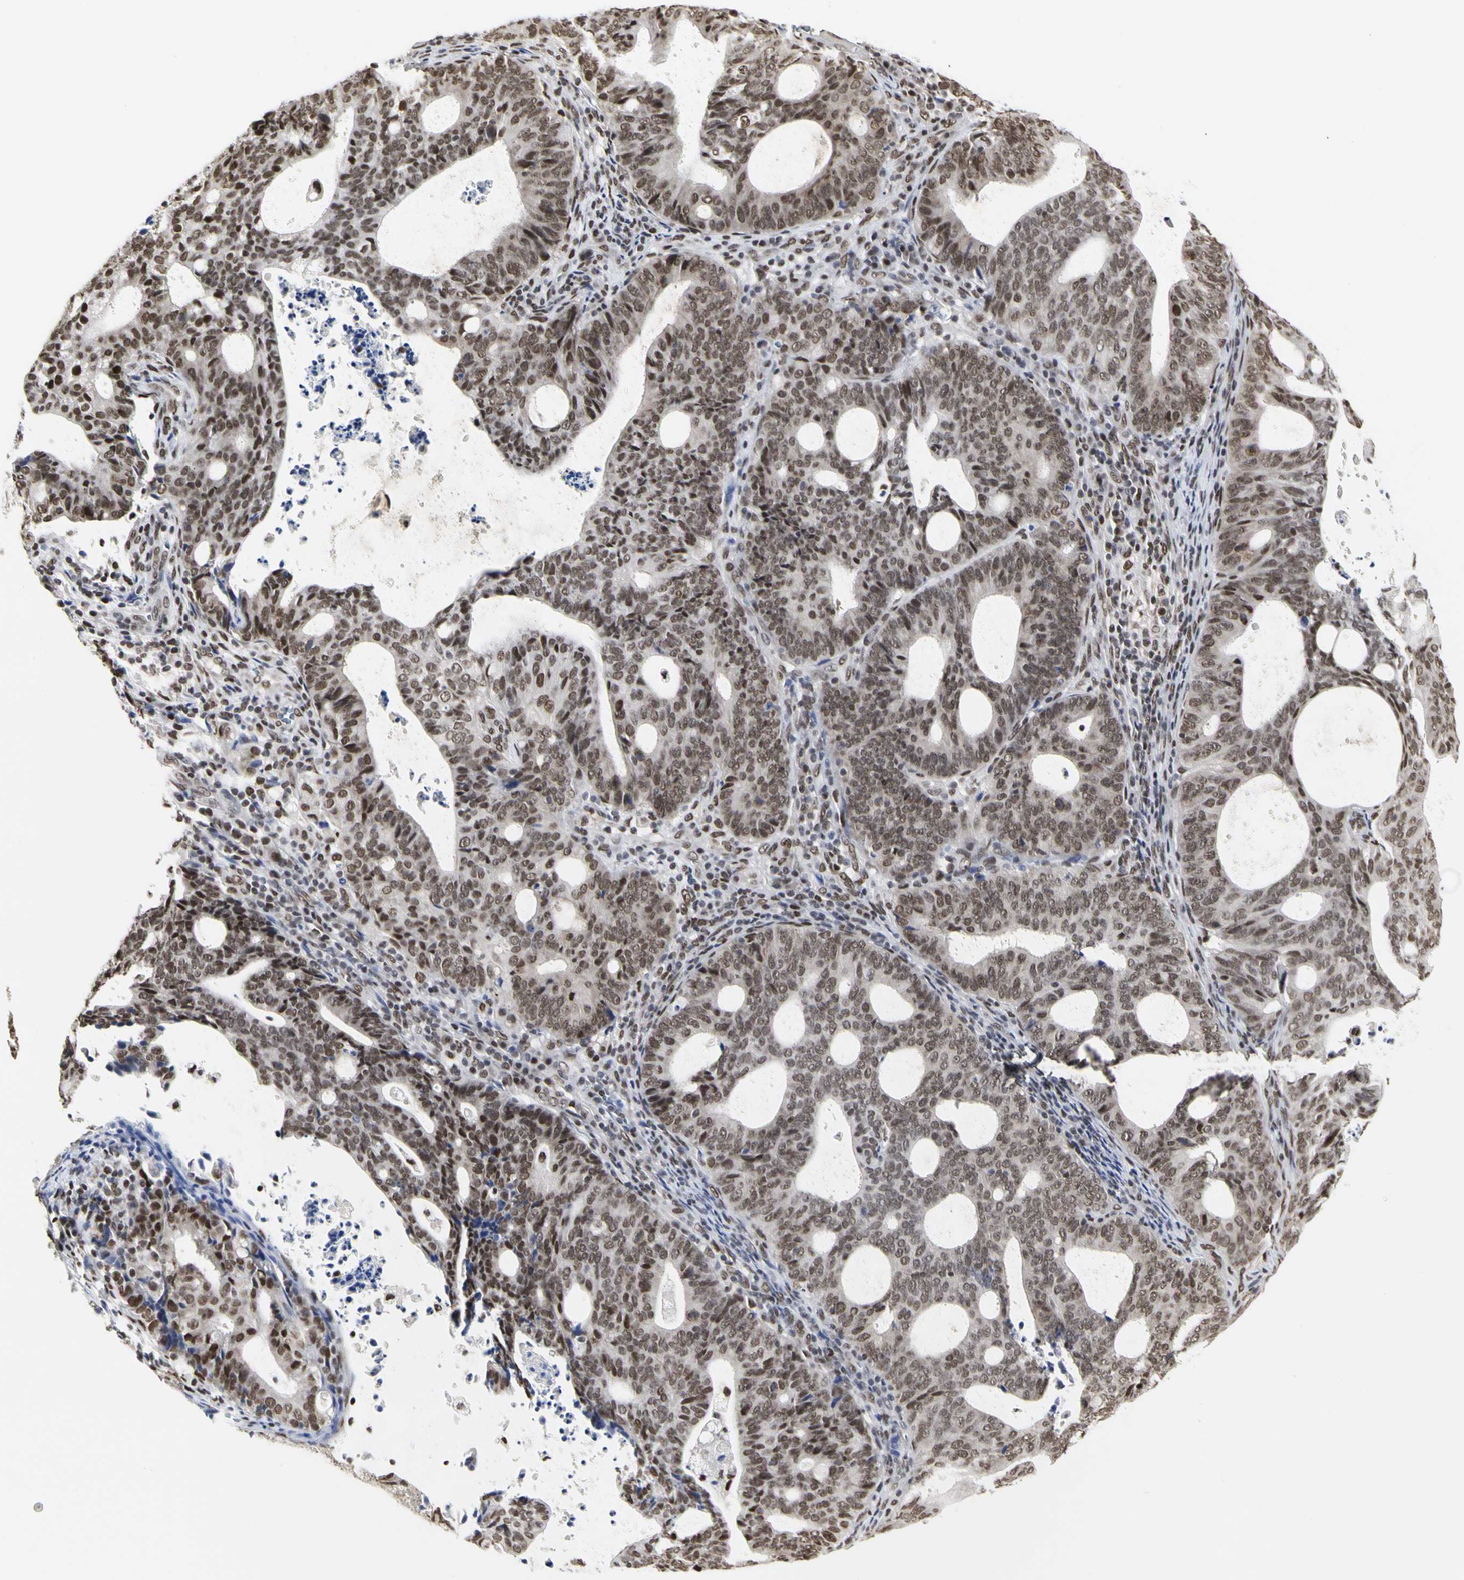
{"staining": {"intensity": "moderate", "quantity": ">75%", "location": "nuclear"}, "tissue": "endometrial cancer", "cell_type": "Tumor cells", "image_type": "cancer", "snomed": [{"axis": "morphology", "description": "Adenocarcinoma, NOS"}, {"axis": "topography", "description": "Uterus"}], "caption": "Immunohistochemical staining of human adenocarcinoma (endometrial) exhibits medium levels of moderate nuclear protein staining in approximately >75% of tumor cells.", "gene": "PRMT3", "patient": {"sex": "female", "age": 83}}